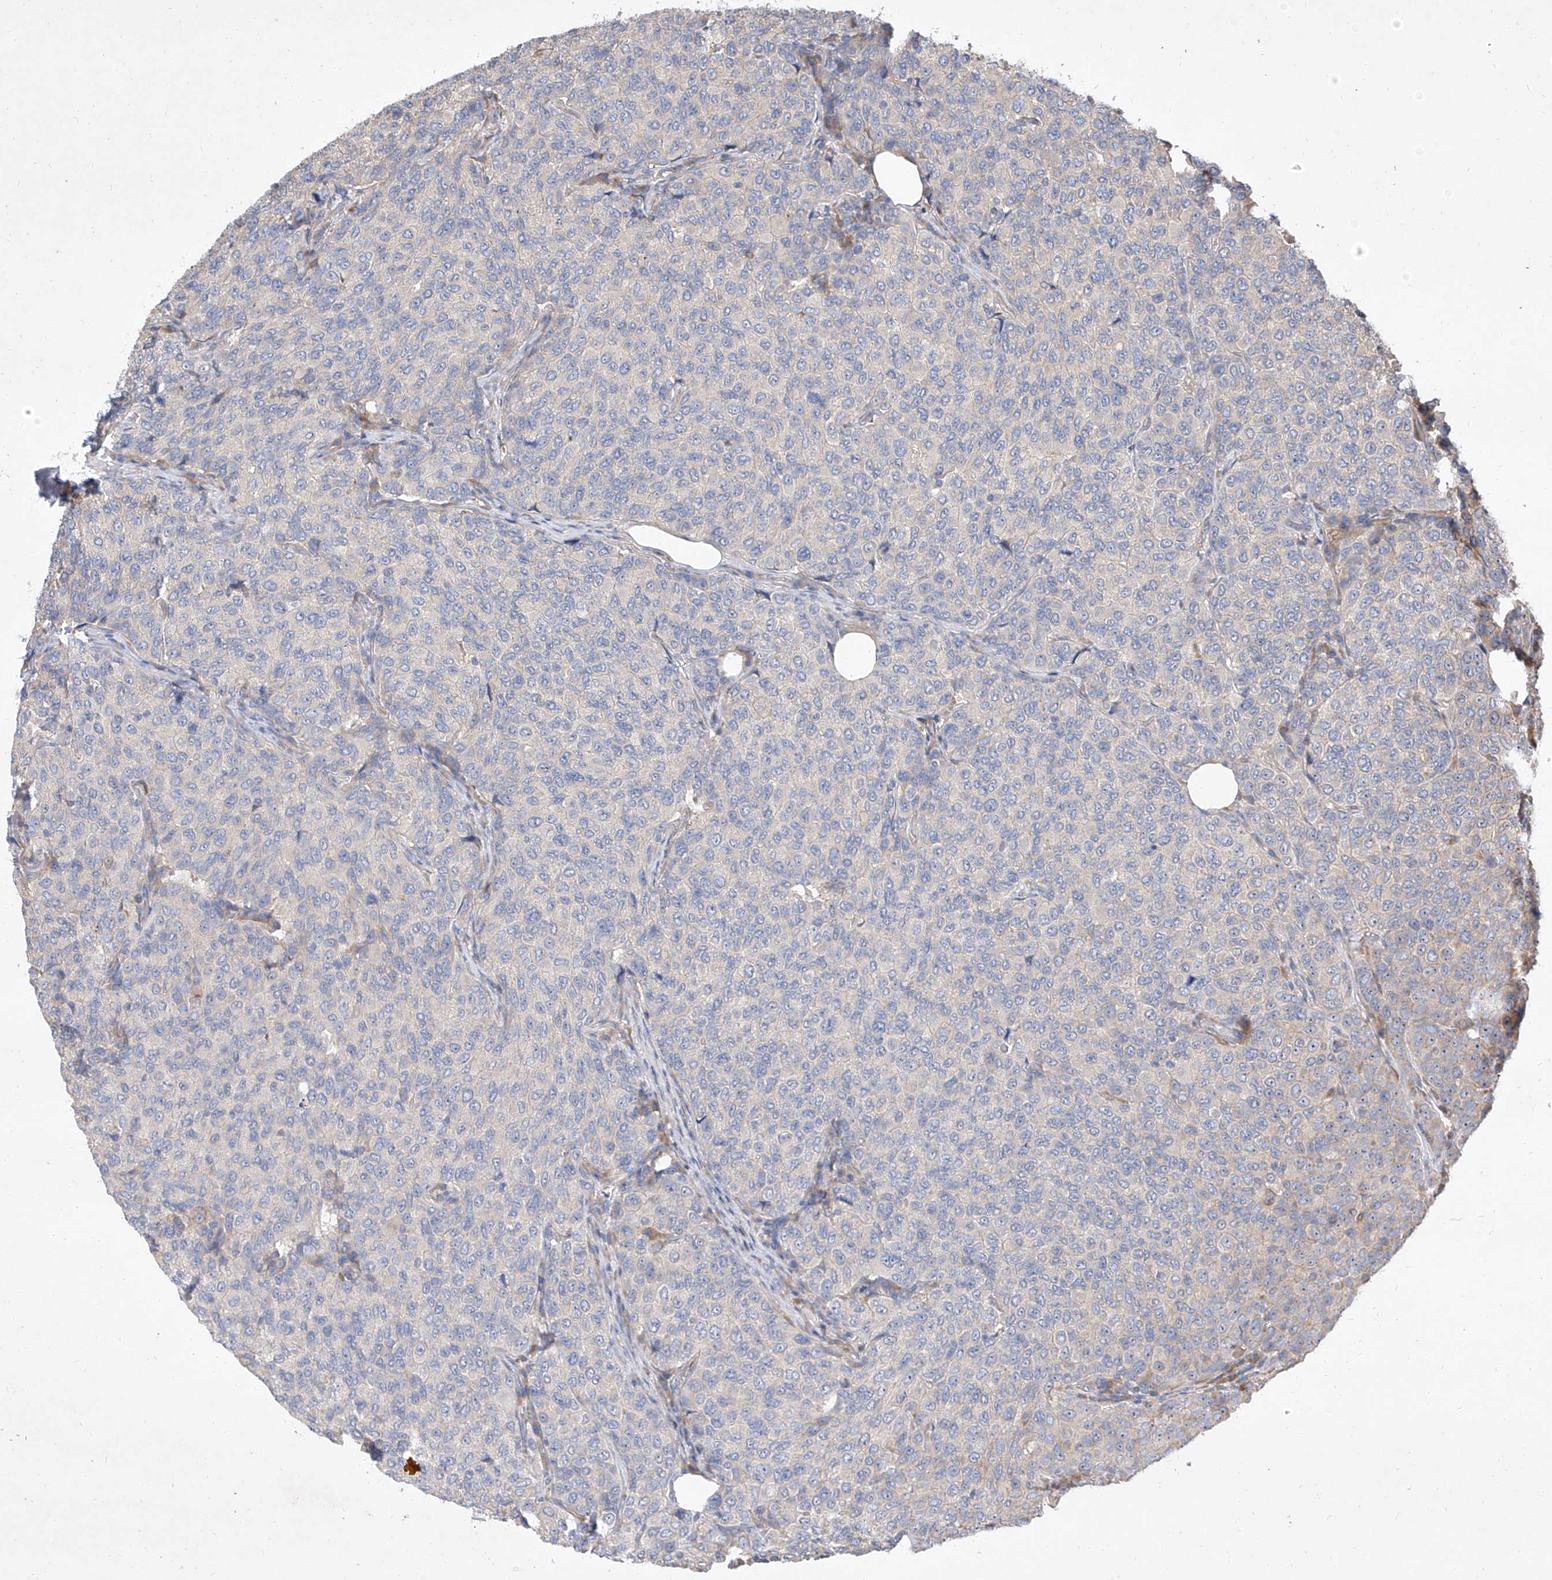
{"staining": {"intensity": "negative", "quantity": "none", "location": "none"}, "tissue": "breast cancer", "cell_type": "Tumor cells", "image_type": "cancer", "snomed": [{"axis": "morphology", "description": "Duct carcinoma"}, {"axis": "topography", "description": "Breast"}], "caption": "High power microscopy image of an immunohistochemistry image of breast intraductal carcinoma, revealing no significant staining in tumor cells.", "gene": "DIRAS3", "patient": {"sex": "female", "age": 55}}